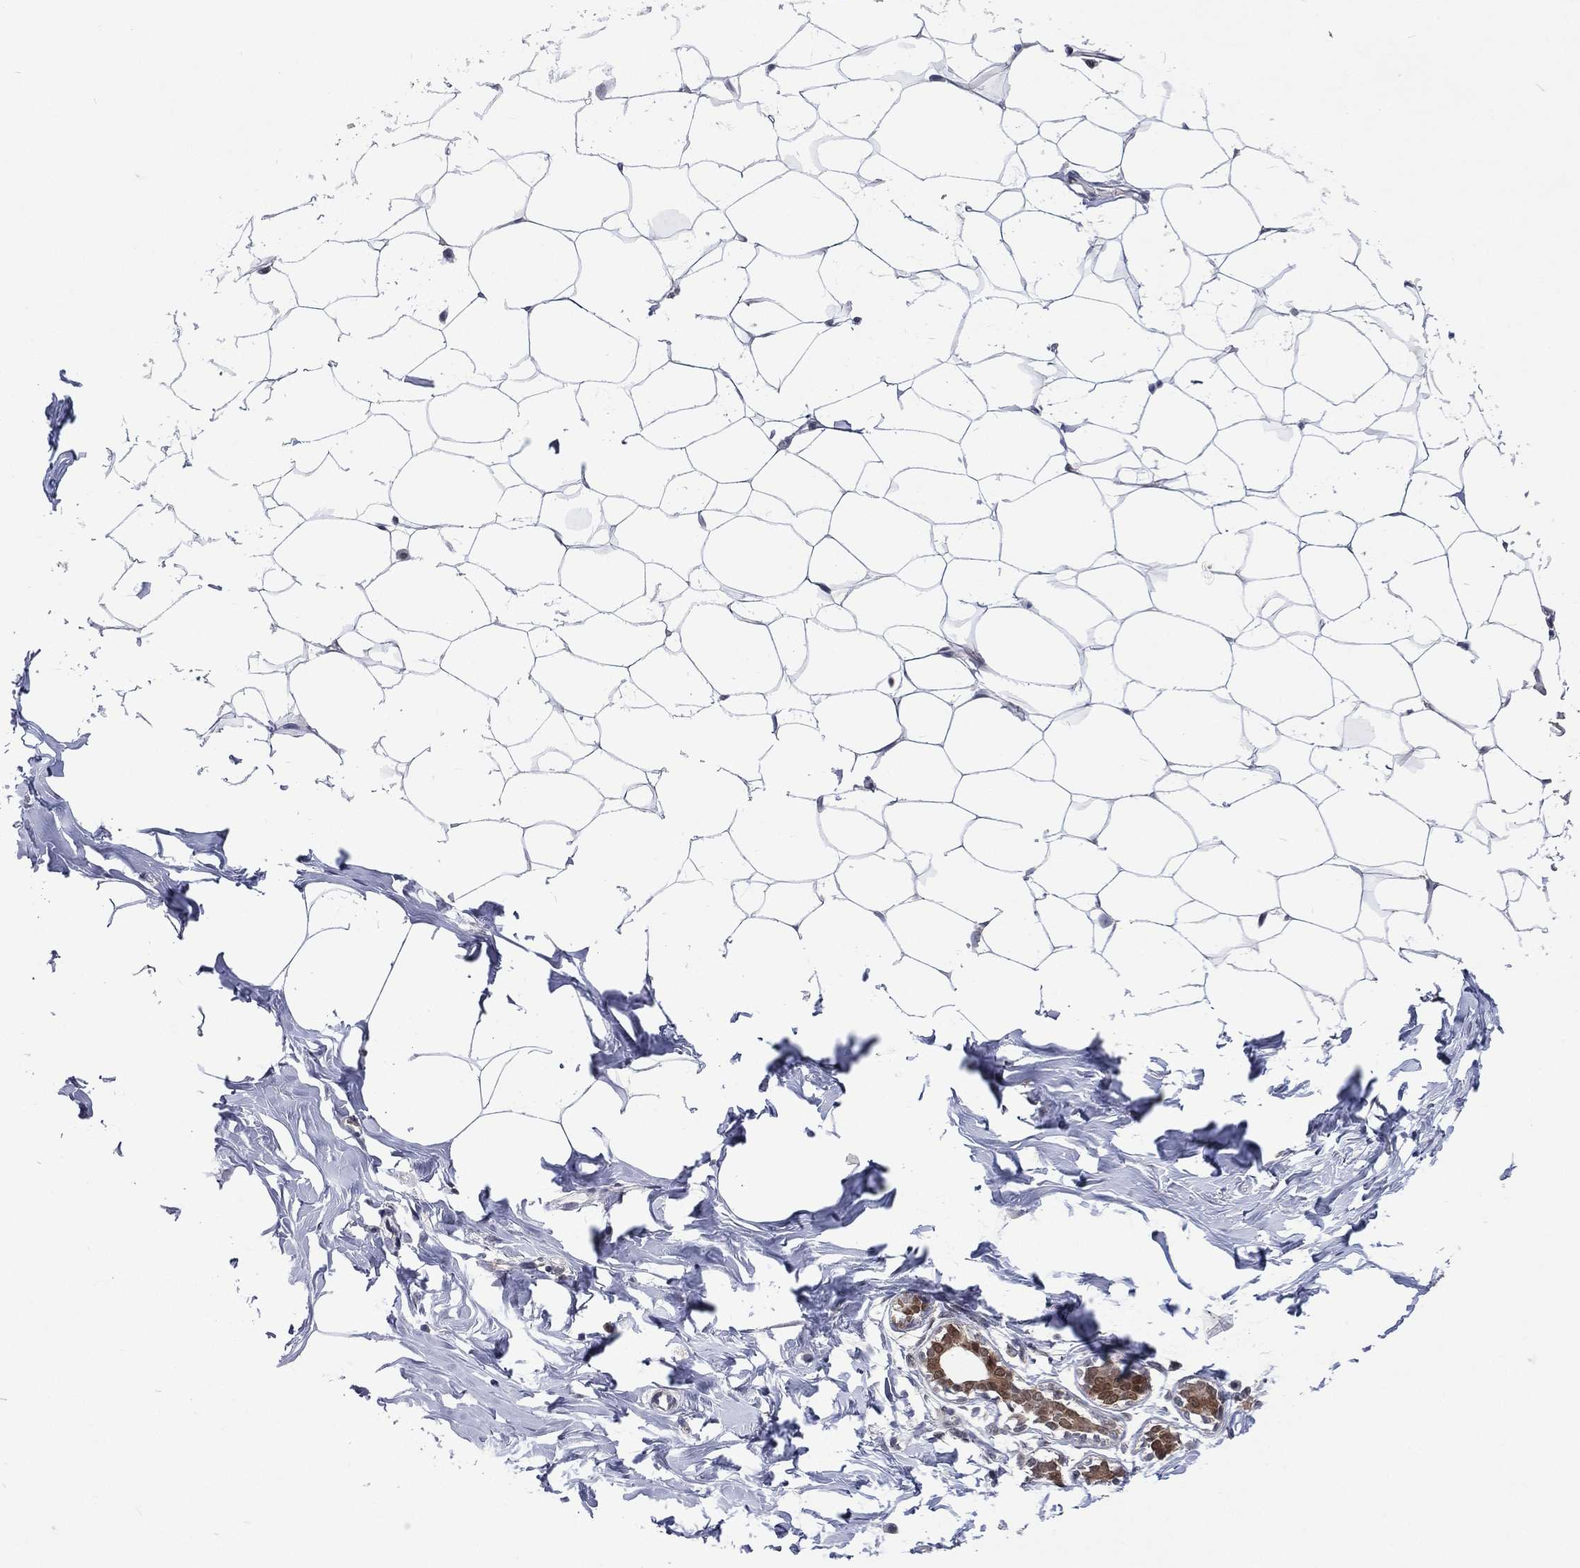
{"staining": {"intensity": "negative", "quantity": "none", "location": "none"}, "tissue": "breast", "cell_type": "Adipocytes", "image_type": "normal", "snomed": [{"axis": "morphology", "description": "Normal tissue, NOS"}, {"axis": "morphology", "description": "Lobular carcinoma, in situ"}, {"axis": "topography", "description": "Breast"}], "caption": "DAB immunohistochemical staining of benign breast demonstrates no significant staining in adipocytes.", "gene": "MTAP", "patient": {"sex": "female", "age": 35}}